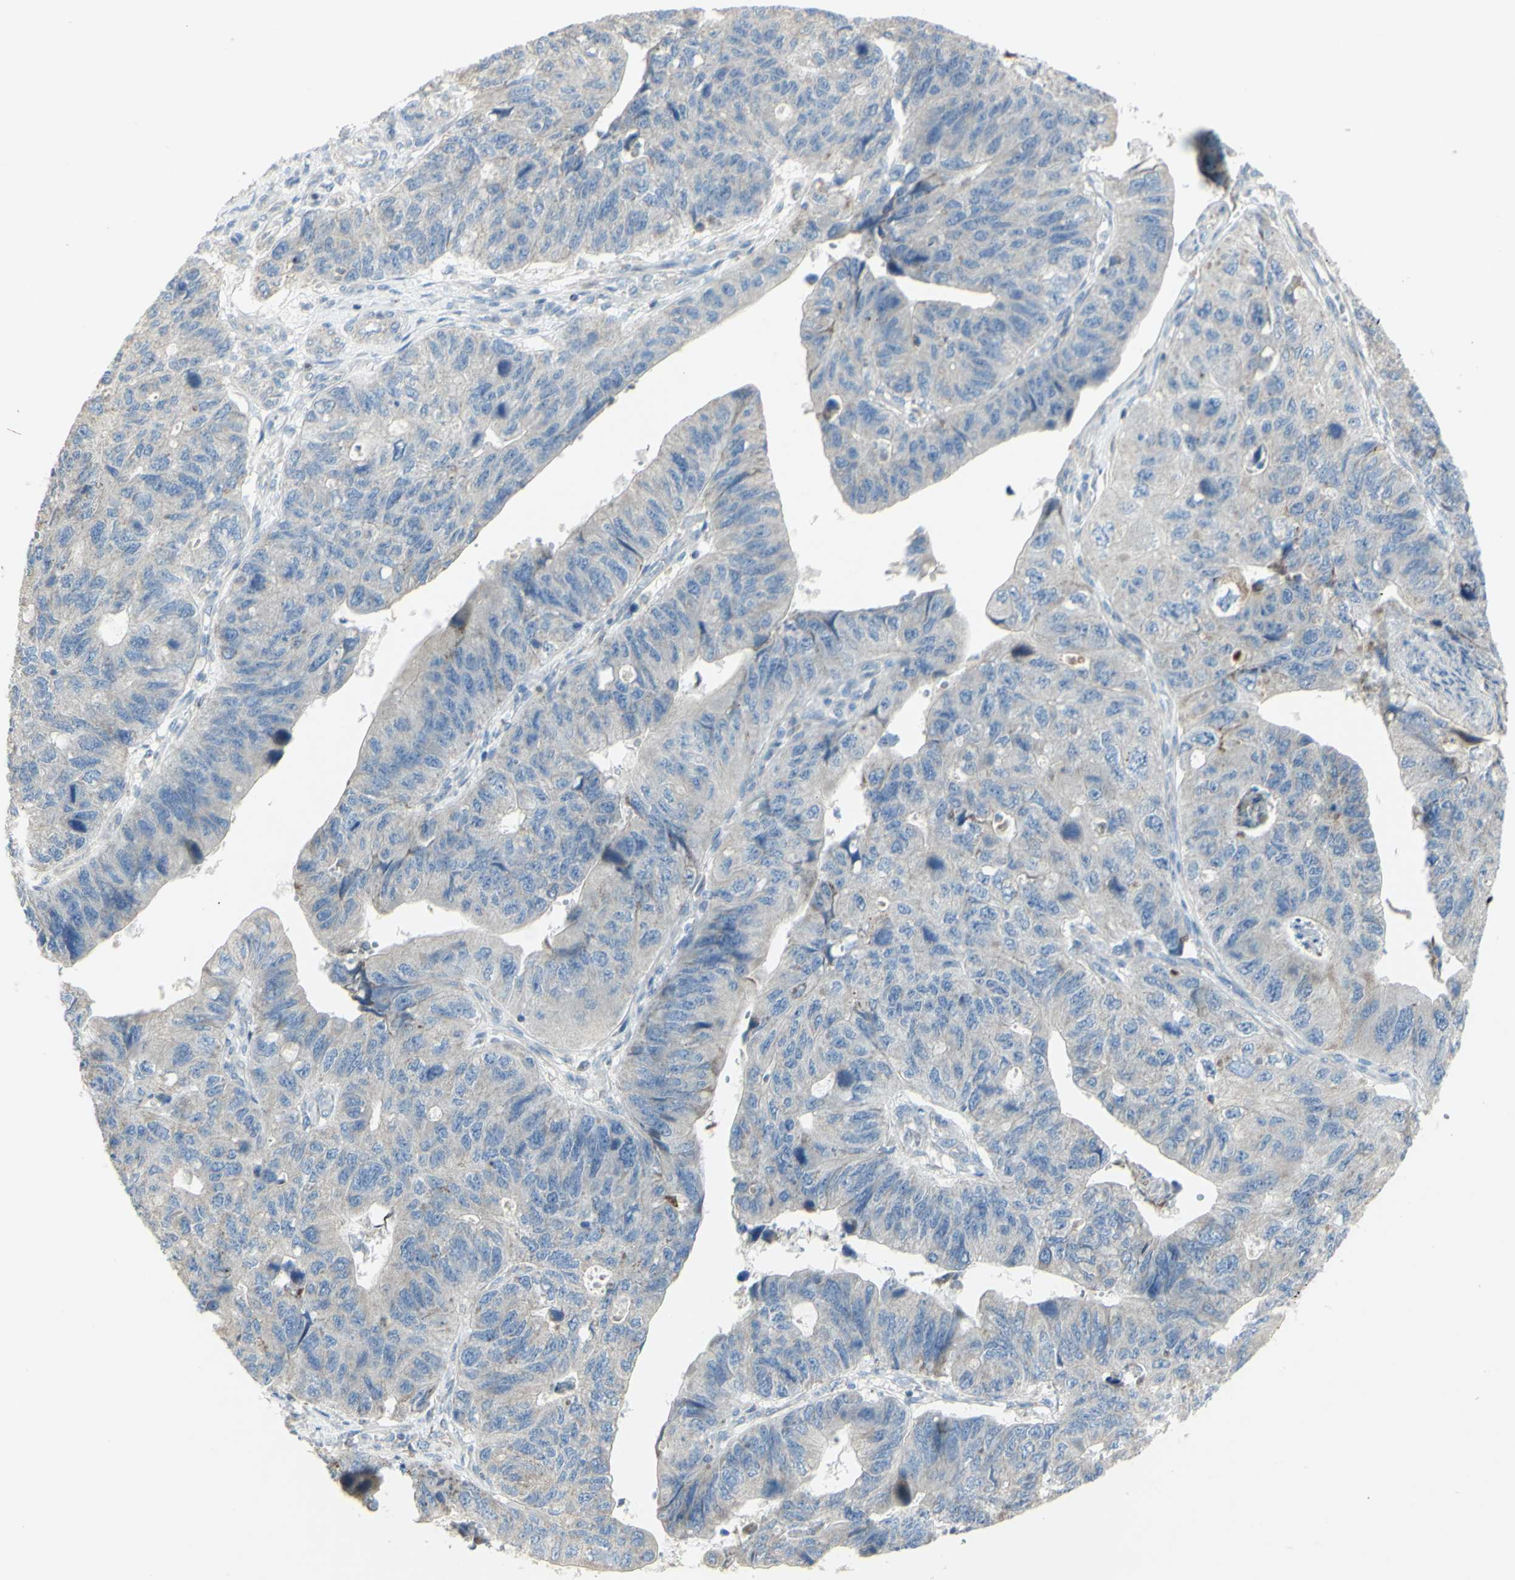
{"staining": {"intensity": "weak", "quantity": "<25%", "location": "cytoplasmic/membranous"}, "tissue": "stomach cancer", "cell_type": "Tumor cells", "image_type": "cancer", "snomed": [{"axis": "morphology", "description": "Adenocarcinoma, NOS"}, {"axis": "topography", "description": "Stomach"}], "caption": "A histopathology image of human adenocarcinoma (stomach) is negative for staining in tumor cells.", "gene": "CNTNAP1", "patient": {"sex": "male", "age": 59}}